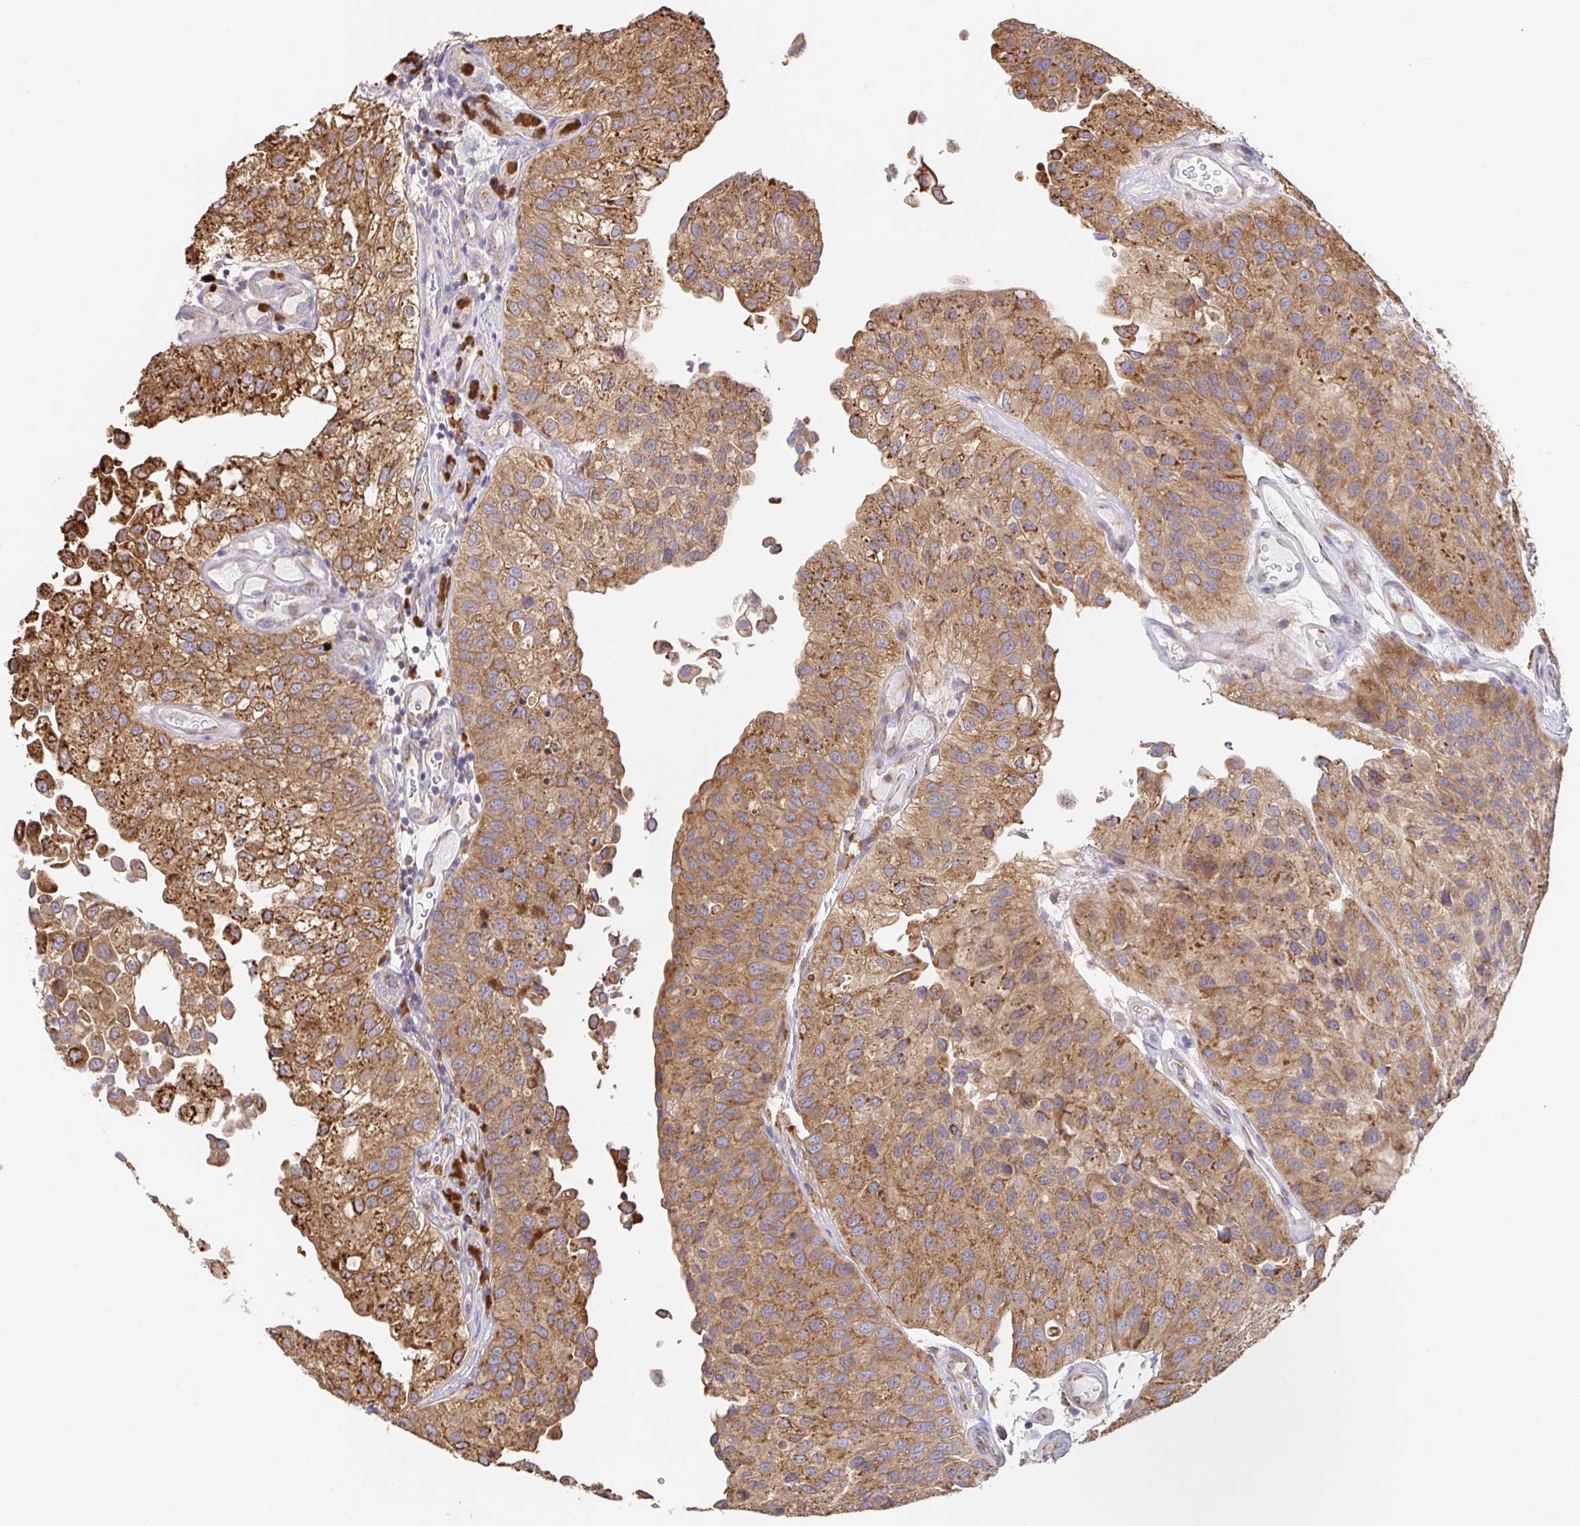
{"staining": {"intensity": "moderate", "quantity": ">75%", "location": "cytoplasmic/membranous"}, "tissue": "urothelial cancer", "cell_type": "Tumor cells", "image_type": "cancer", "snomed": [{"axis": "morphology", "description": "Urothelial carcinoma, NOS"}, {"axis": "topography", "description": "Urinary bladder"}], "caption": "A histopathology image showing moderate cytoplasmic/membranous staining in about >75% of tumor cells in urothelial cancer, as visualized by brown immunohistochemical staining.", "gene": "PDPK1", "patient": {"sex": "male", "age": 87}}